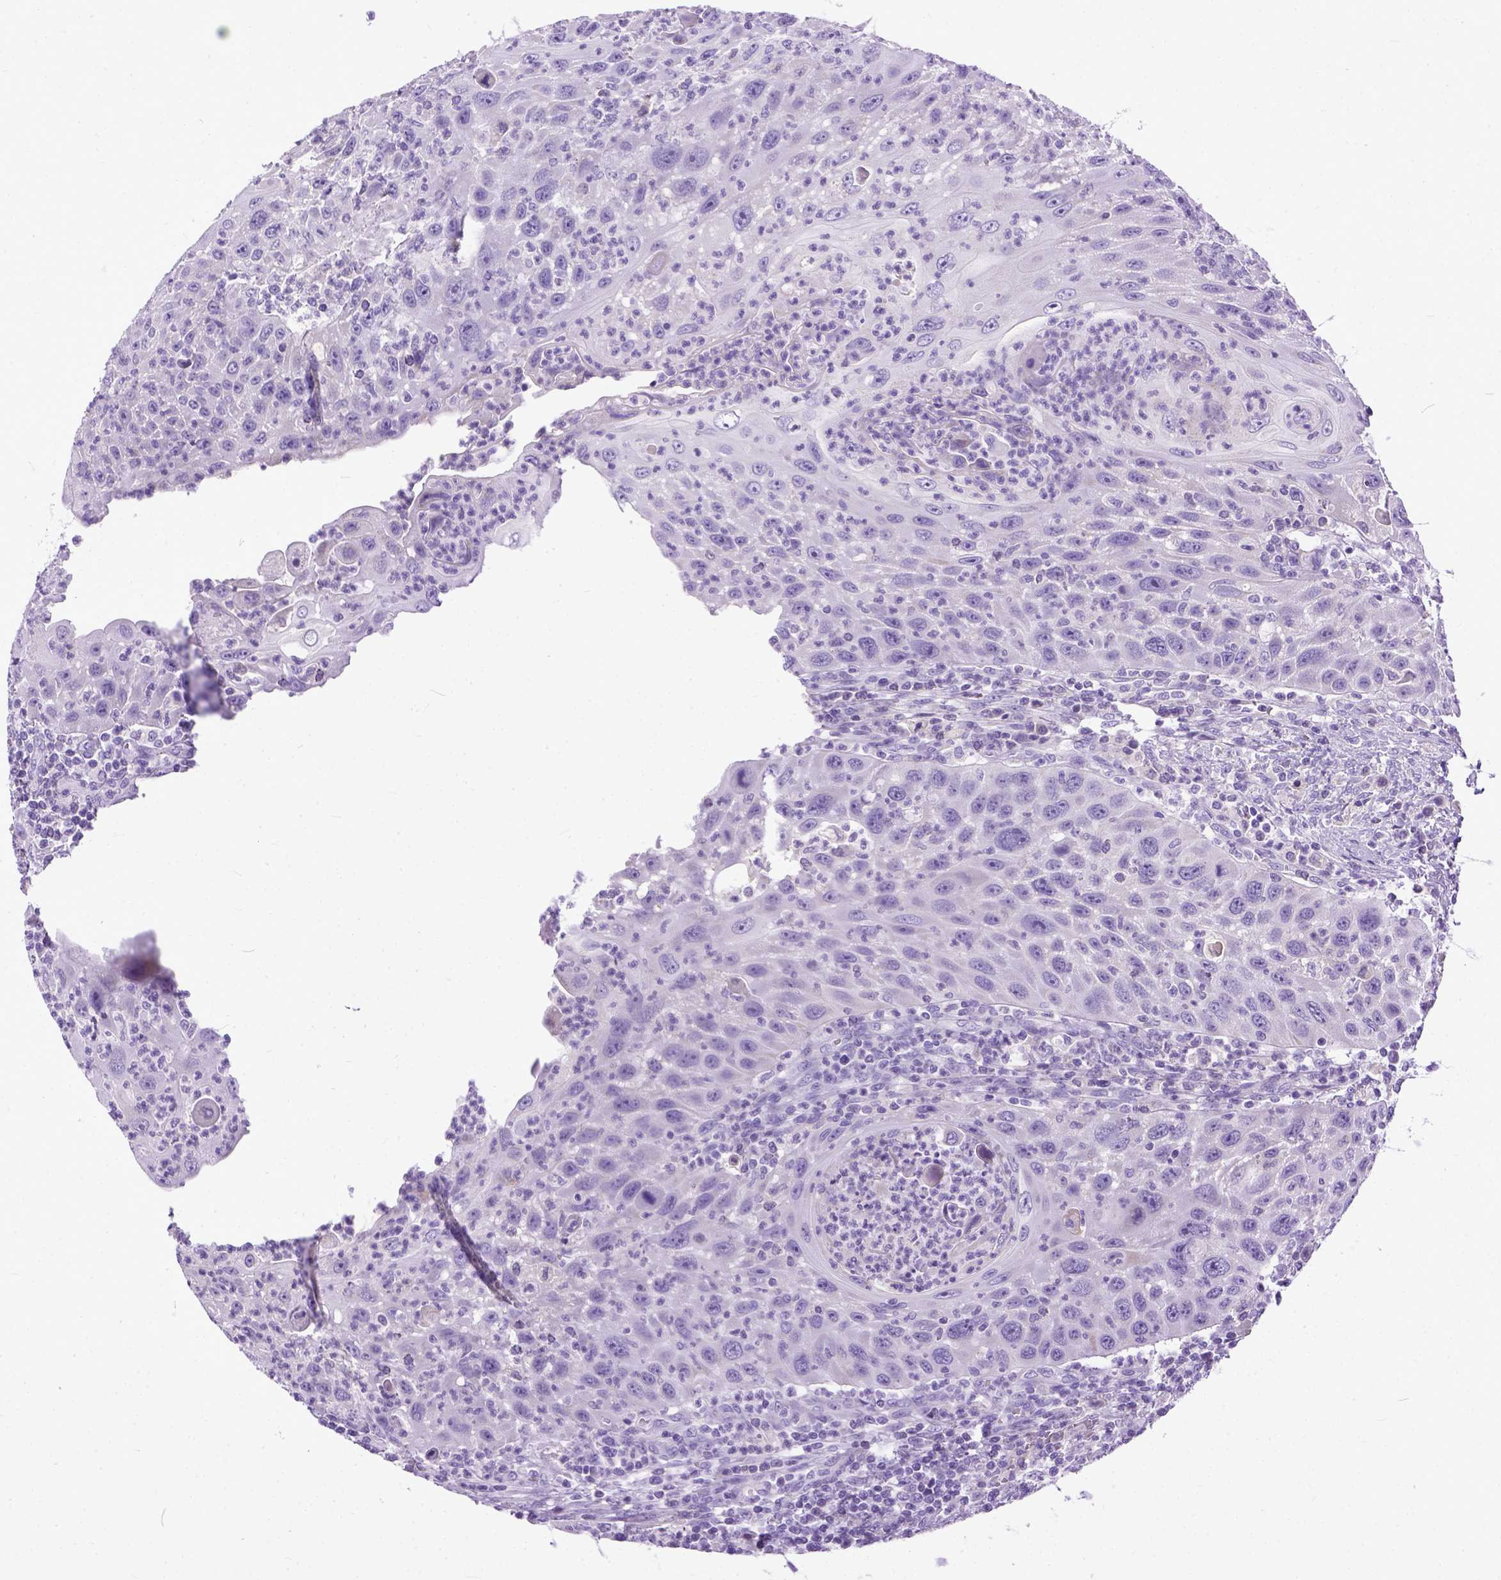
{"staining": {"intensity": "negative", "quantity": "none", "location": "none"}, "tissue": "head and neck cancer", "cell_type": "Tumor cells", "image_type": "cancer", "snomed": [{"axis": "morphology", "description": "Squamous cell carcinoma, NOS"}, {"axis": "topography", "description": "Head-Neck"}], "caption": "The micrograph exhibits no staining of tumor cells in squamous cell carcinoma (head and neck).", "gene": "PLK5", "patient": {"sex": "male", "age": 69}}